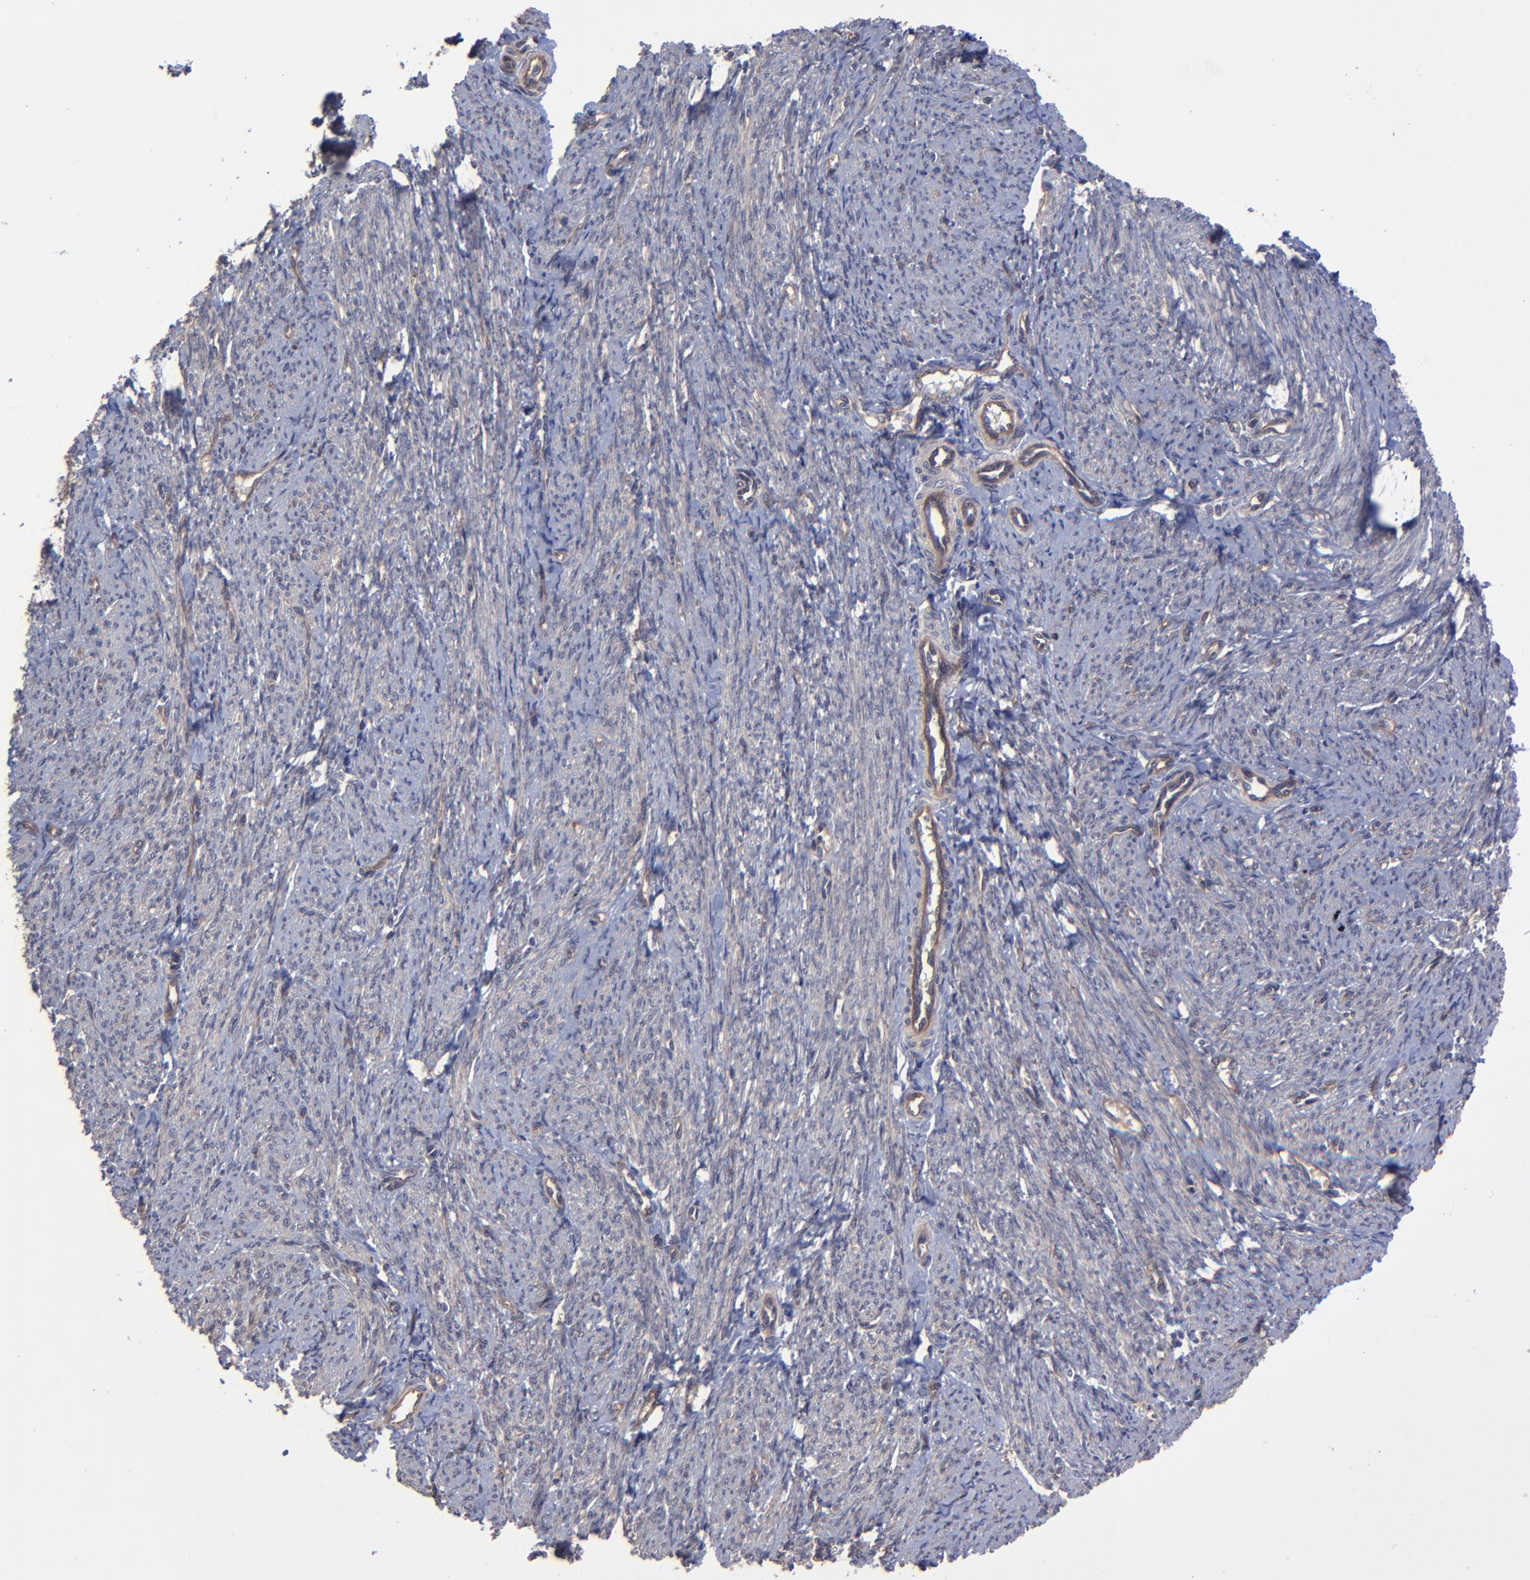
{"staining": {"intensity": "weak", "quantity": "<25%", "location": "cytoplasmic/membranous"}, "tissue": "smooth muscle", "cell_type": "Smooth muscle cells", "image_type": "normal", "snomed": [{"axis": "morphology", "description": "Normal tissue, NOS"}, {"axis": "topography", "description": "Smooth muscle"}, {"axis": "topography", "description": "Cervix"}], "caption": "Immunohistochemistry of benign human smooth muscle exhibits no staining in smooth muscle cells.", "gene": "ZNF780A", "patient": {"sex": "female", "age": 70}}